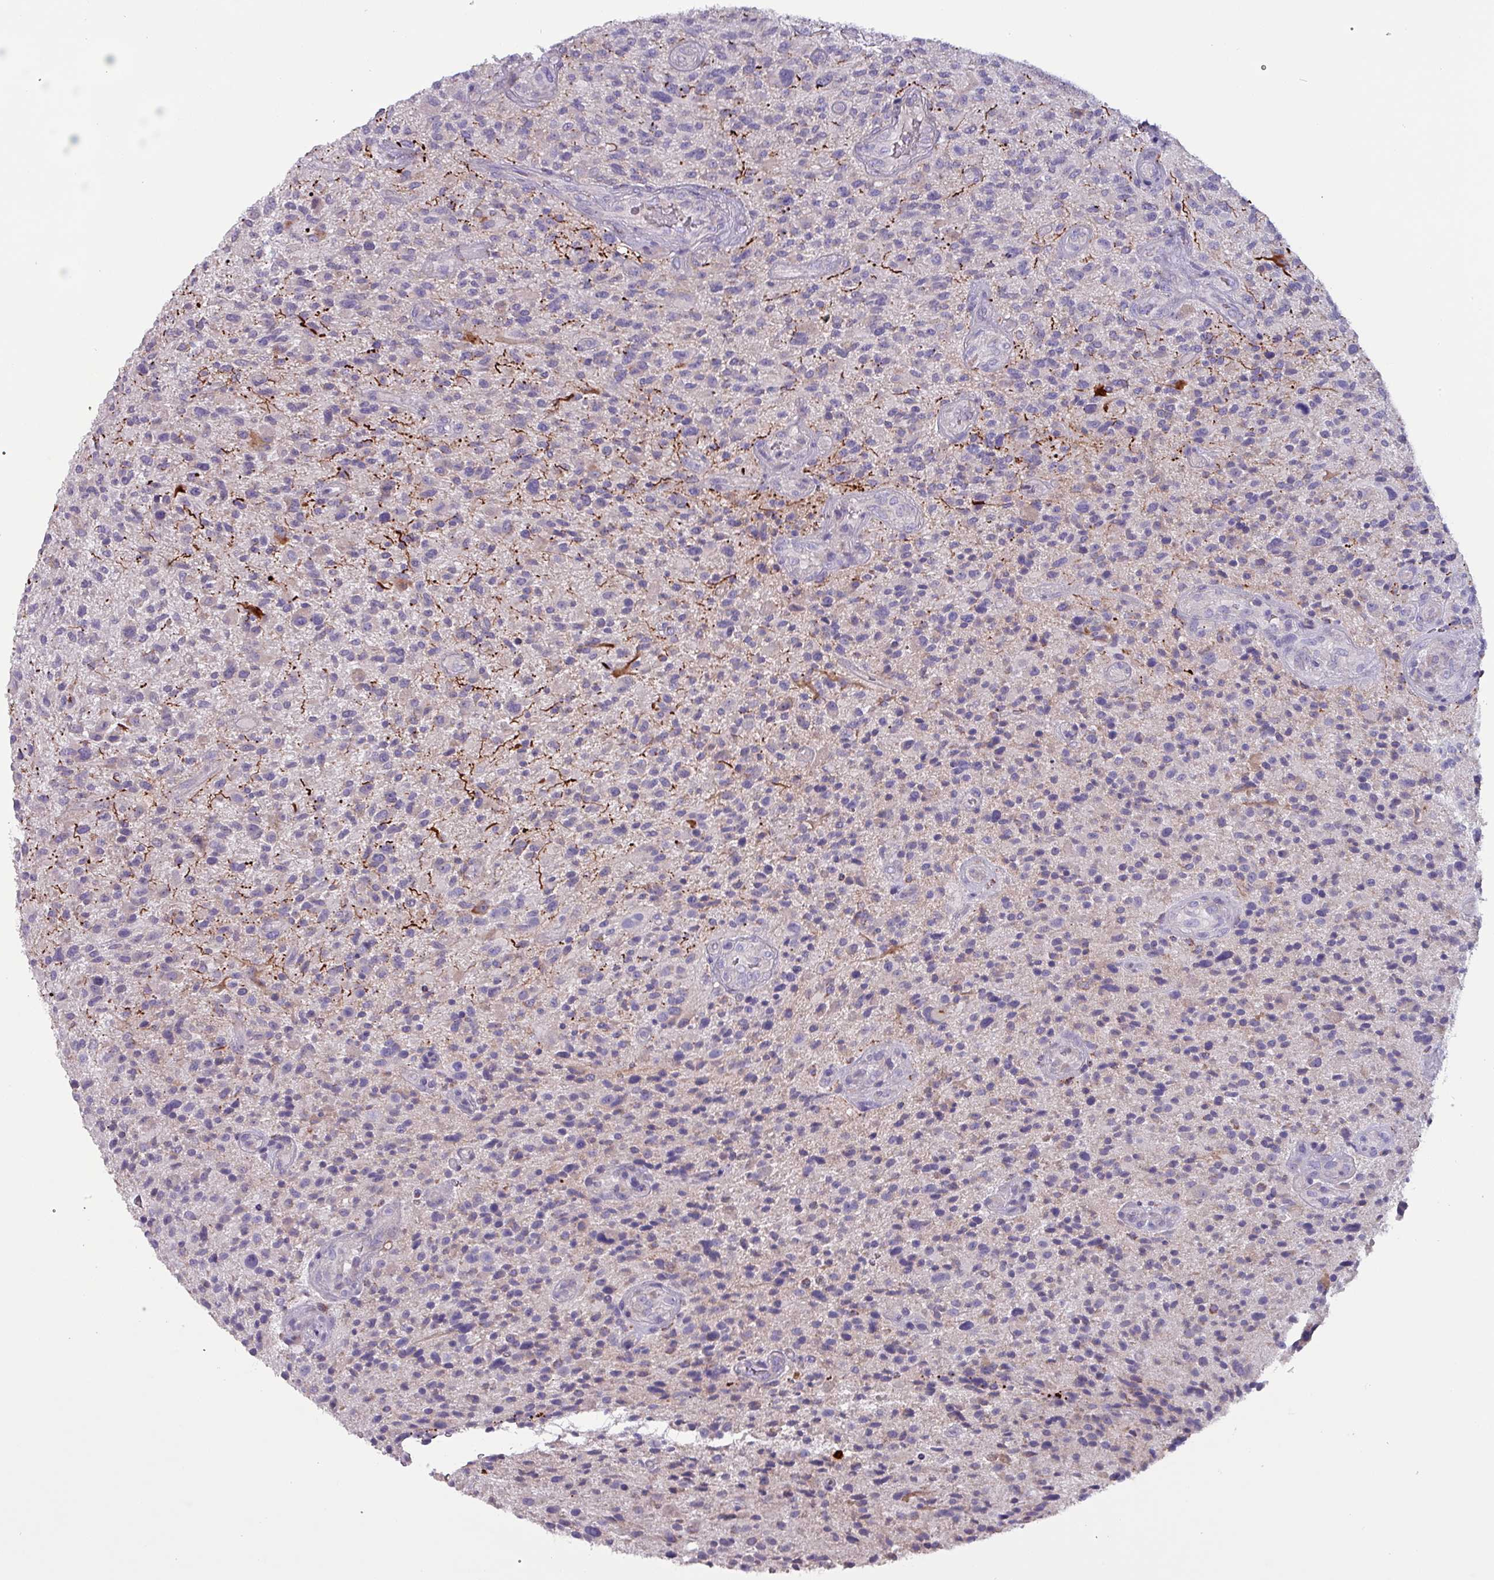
{"staining": {"intensity": "negative", "quantity": "none", "location": "none"}, "tissue": "glioma", "cell_type": "Tumor cells", "image_type": "cancer", "snomed": [{"axis": "morphology", "description": "Glioma, malignant, High grade"}, {"axis": "topography", "description": "Brain"}], "caption": "Histopathology image shows no protein staining in tumor cells of glioma tissue.", "gene": "HSD3B7", "patient": {"sex": "male", "age": 47}}